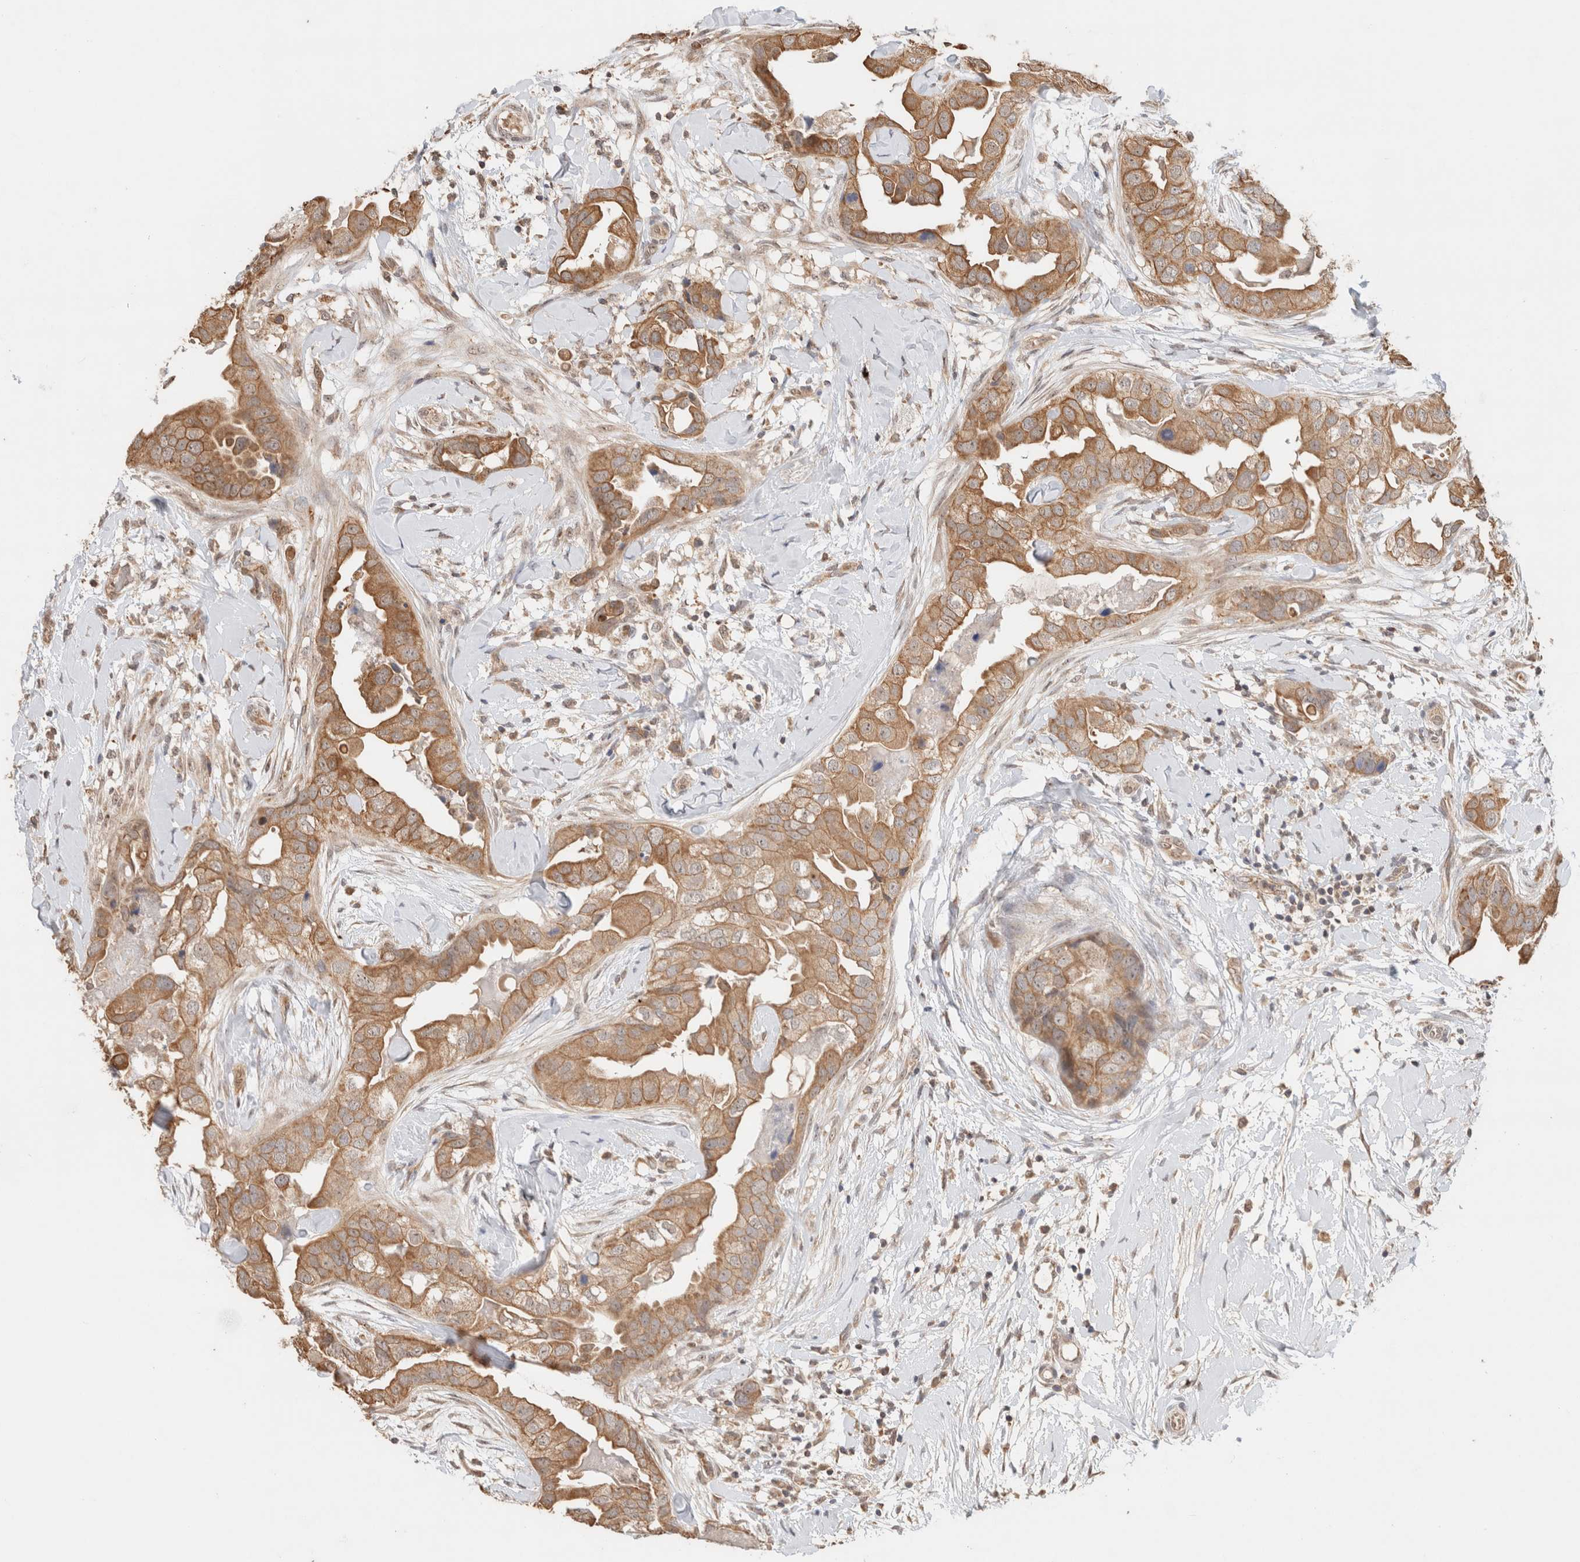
{"staining": {"intensity": "moderate", "quantity": ">75%", "location": "cytoplasmic/membranous"}, "tissue": "breast cancer", "cell_type": "Tumor cells", "image_type": "cancer", "snomed": [{"axis": "morphology", "description": "Duct carcinoma"}, {"axis": "topography", "description": "Breast"}], "caption": "Immunohistochemical staining of human breast cancer (intraductal carcinoma) shows medium levels of moderate cytoplasmic/membranous positivity in approximately >75% of tumor cells.", "gene": "CA13", "patient": {"sex": "female", "age": 40}}